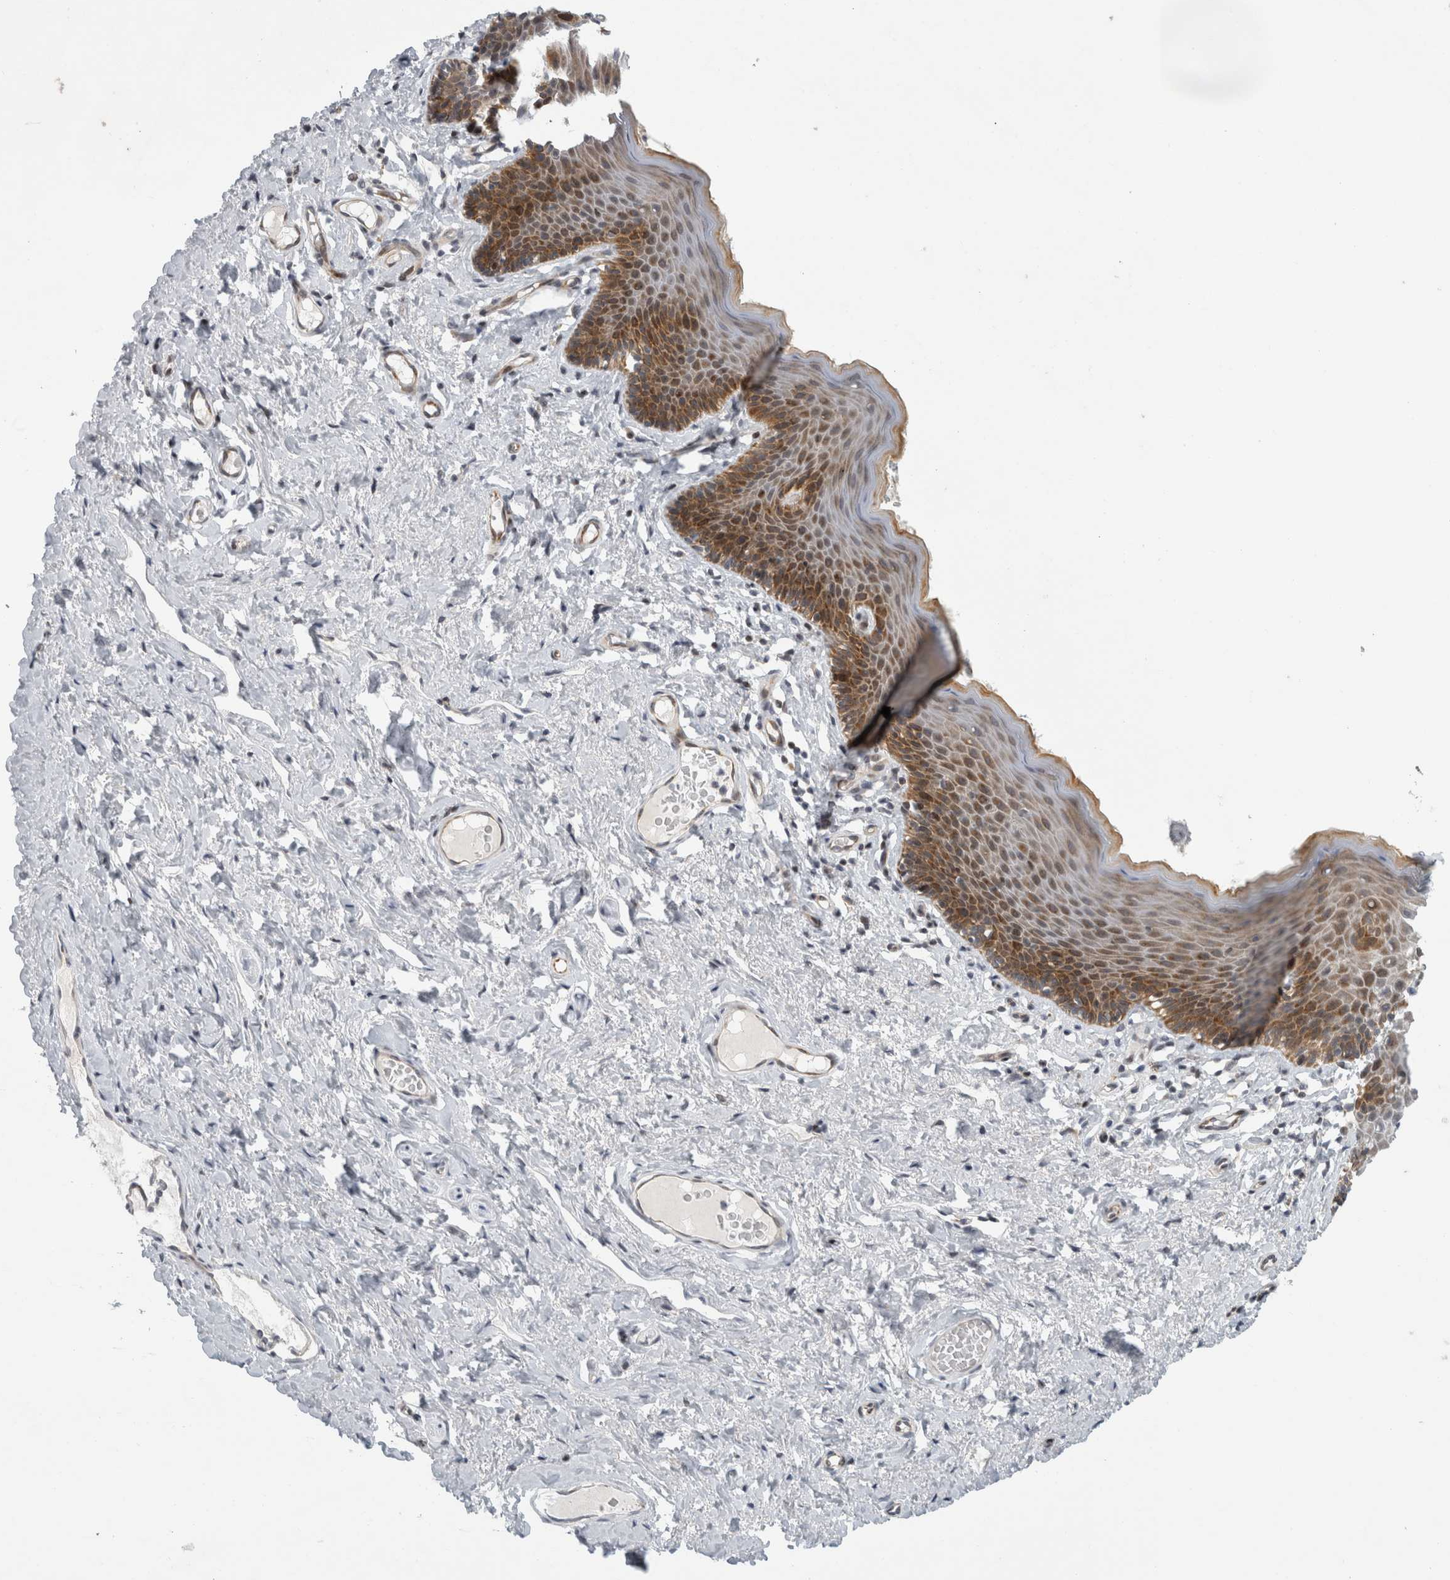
{"staining": {"intensity": "strong", "quantity": ">75%", "location": "cytoplasmic/membranous"}, "tissue": "skin", "cell_type": "Epidermal cells", "image_type": "normal", "snomed": [{"axis": "morphology", "description": "Normal tissue, NOS"}, {"axis": "topography", "description": "Vulva"}], "caption": "Protein expression by IHC shows strong cytoplasmic/membranous staining in about >75% of epidermal cells in normal skin.", "gene": "UTP25", "patient": {"sex": "female", "age": 66}}